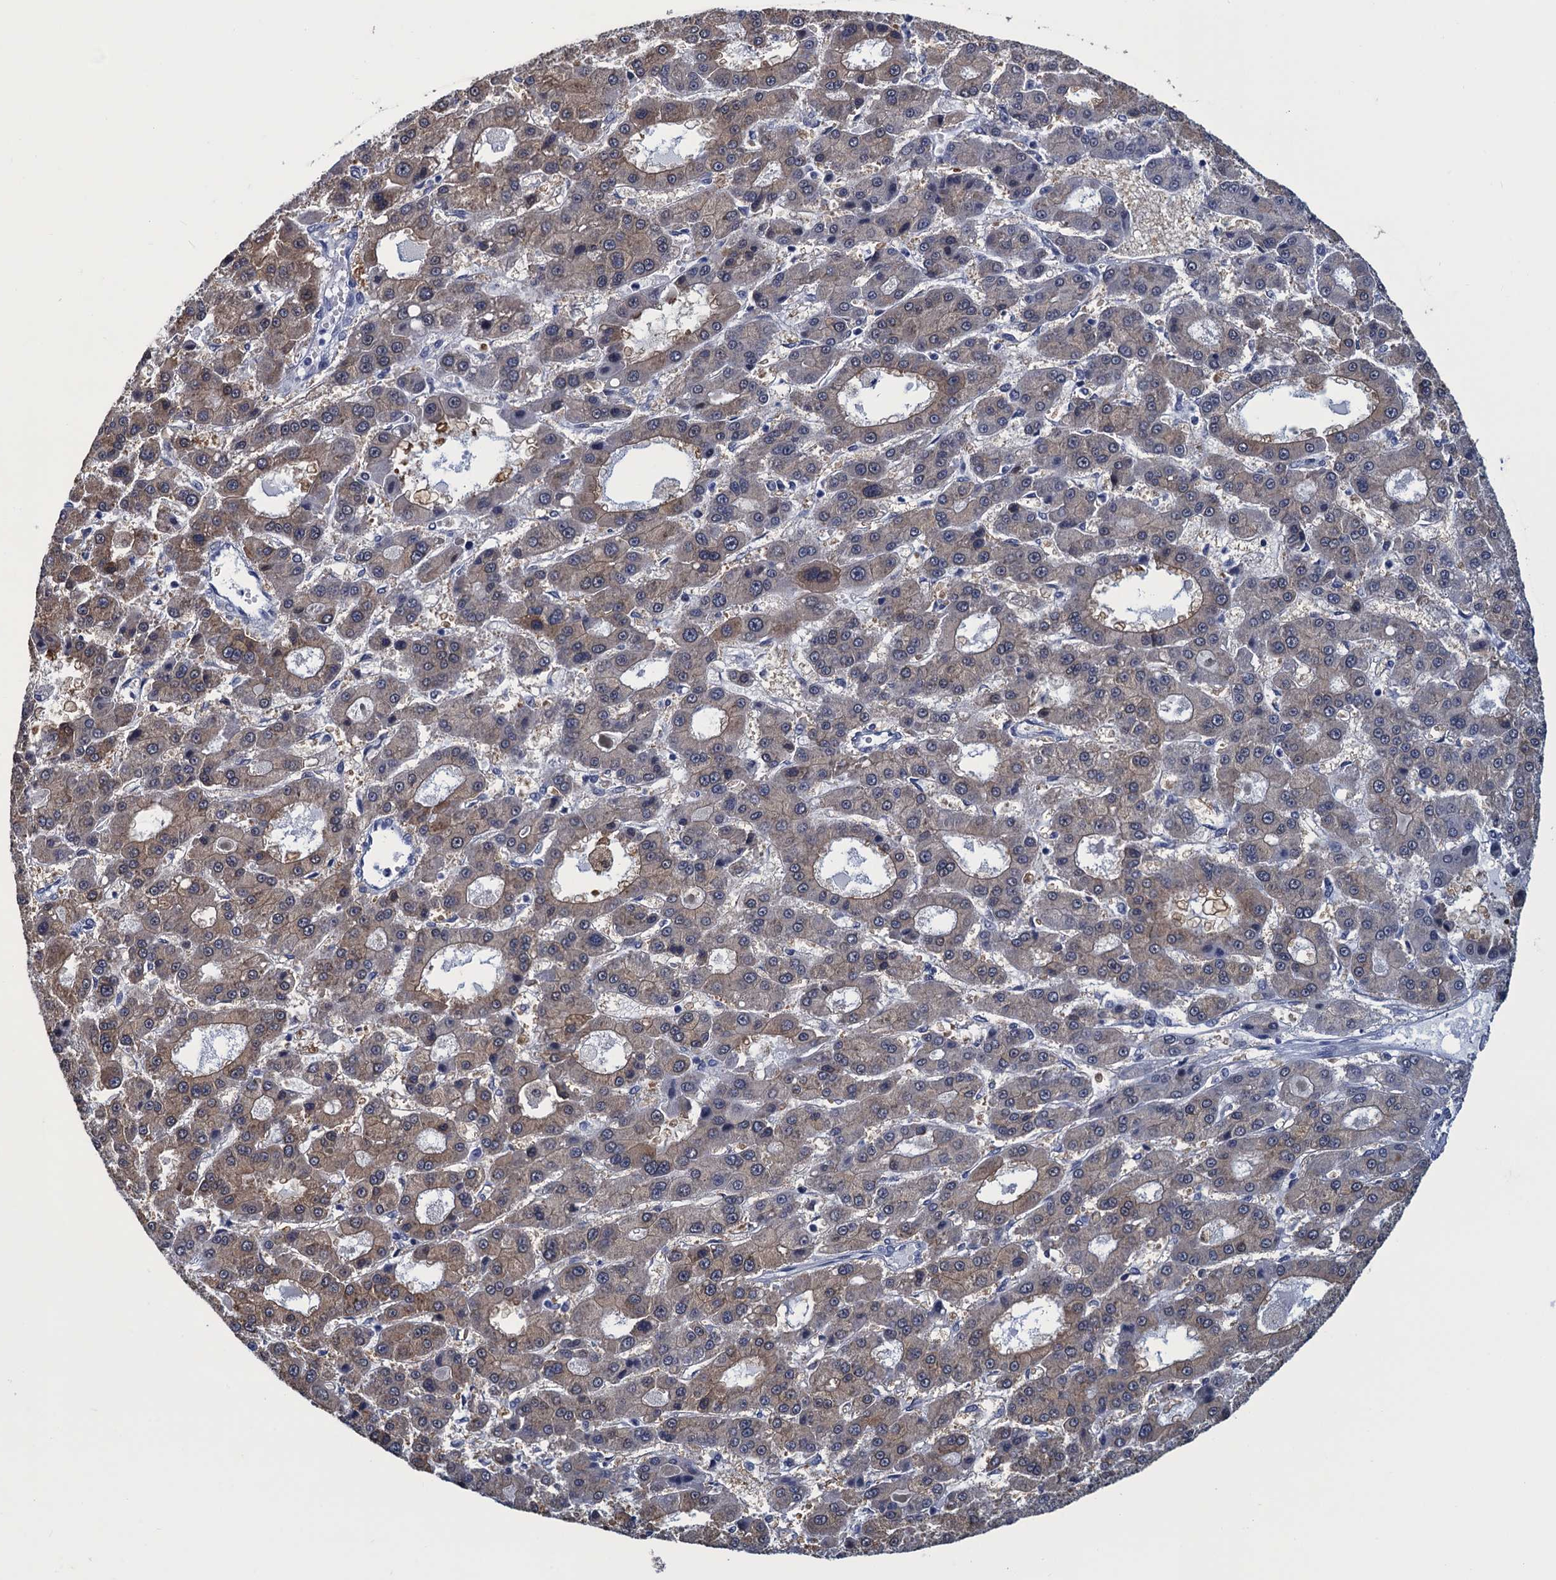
{"staining": {"intensity": "weak", "quantity": ">75%", "location": "cytoplasmic/membranous"}, "tissue": "liver cancer", "cell_type": "Tumor cells", "image_type": "cancer", "snomed": [{"axis": "morphology", "description": "Carcinoma, Hepatocellular, NOS"}, {"axis": "topography", "description": "Liver"}], "caption": "IHC of hepatocellular carcinoma (liver) reveals low levels of weak cytoplasmic/membranous expression in approximately >75% of tumor cells.", "gene": "GINS3", "patient": {"sex": "male", "age": 70}}